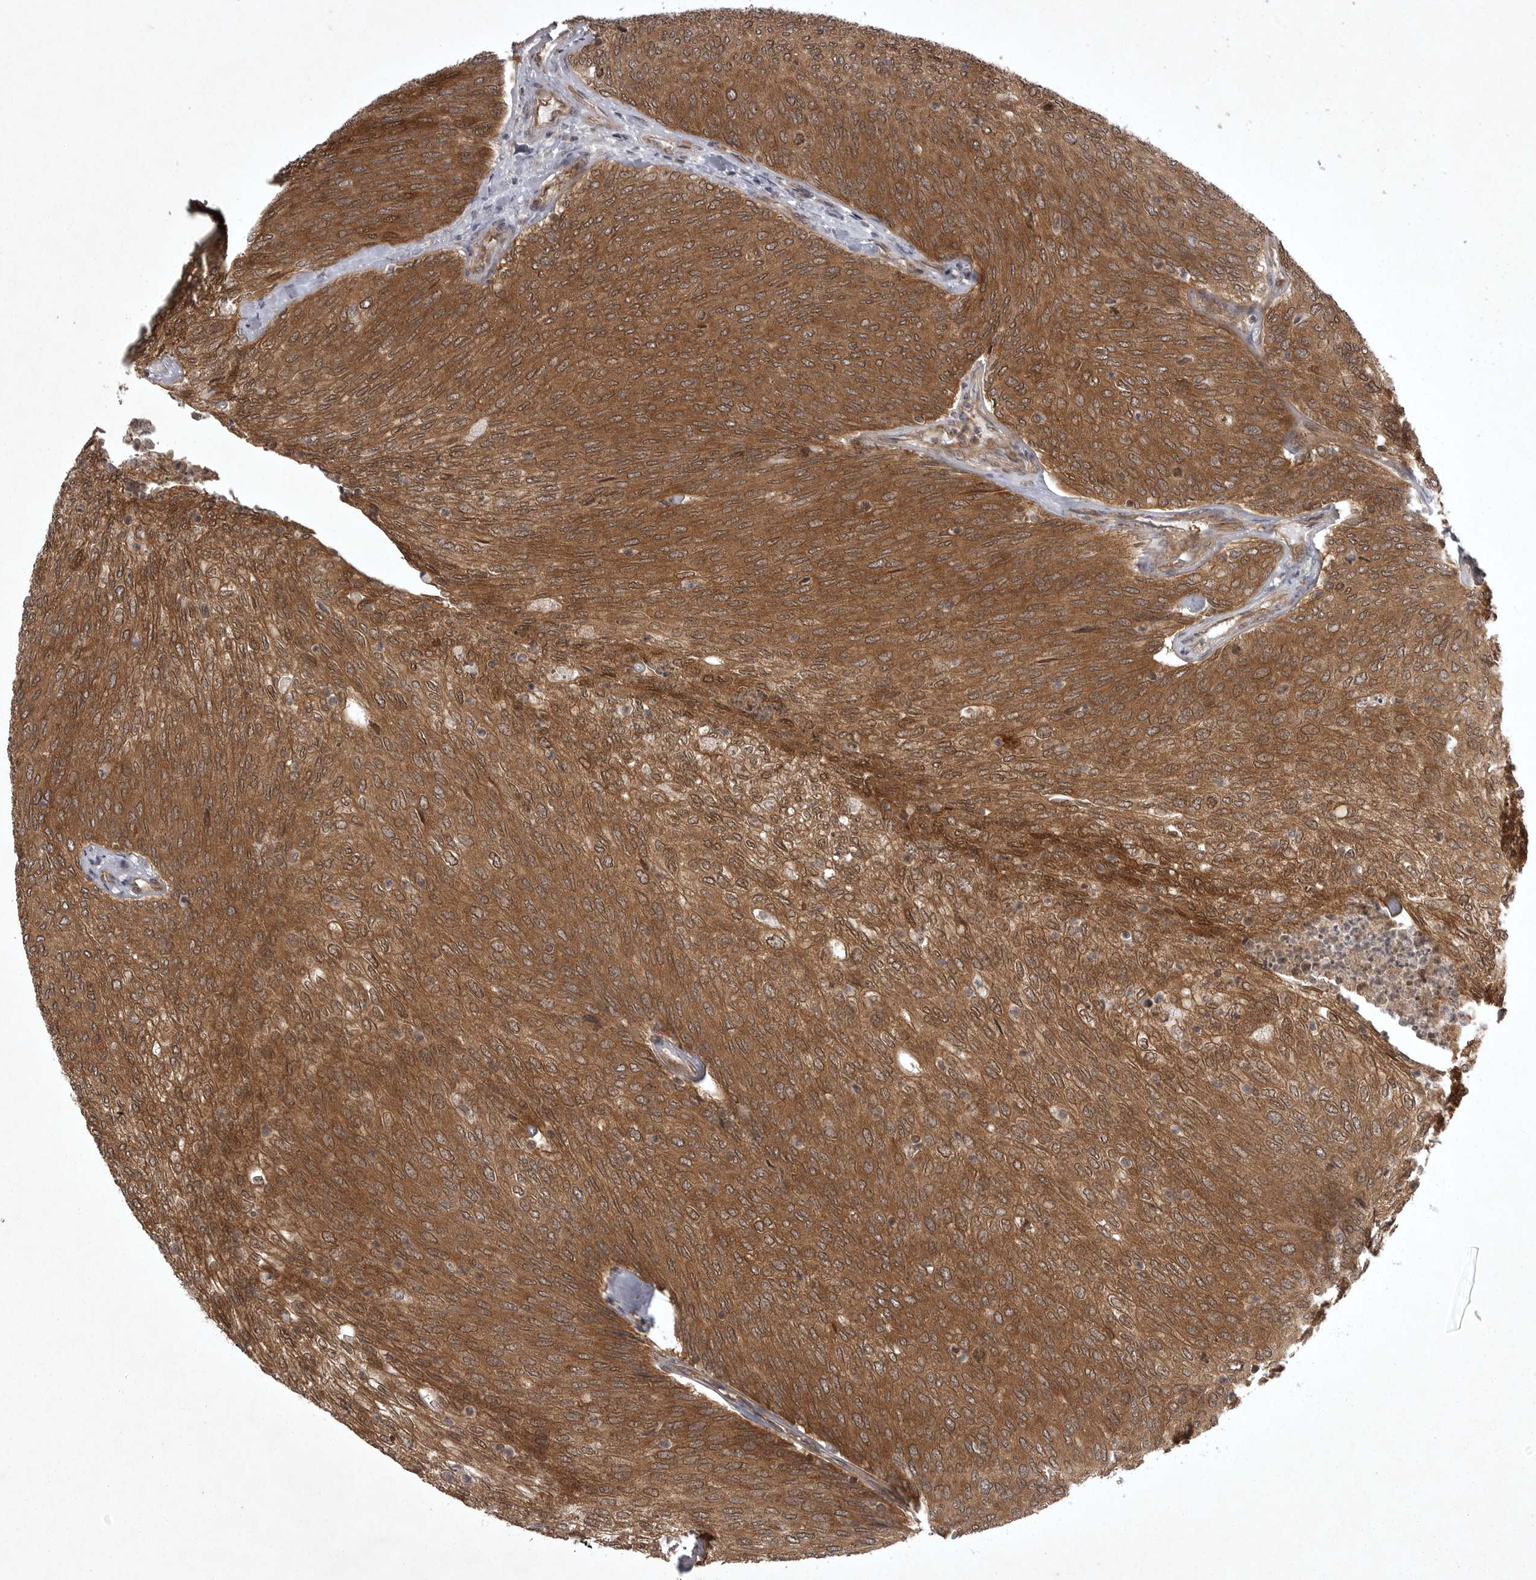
{"staining": {"intensity": "strong", "quantity": ">75%", "location": "cytoplasmic/membranous"}, "tissue": "urothelial cancer", "cell_type": "Tumor cells", "image_type": "cancer", "snomed": [{"axis": "morphology", "description": "Urothelial carcinoma, Low grade"}, {"axis": "topography", "description": "Urinary bladder"}], "caption": "Immunohistochemistry (IHC) of human urothelial carcinoma (low-grade) exhibits high levels of strong cytoplasmic/membranous positivity in about >75% of tumor cells. (IHC, brightfield microscopy, high magnification).", "gene": "STK24", "patient": {"sex": "female", "age": 79}}